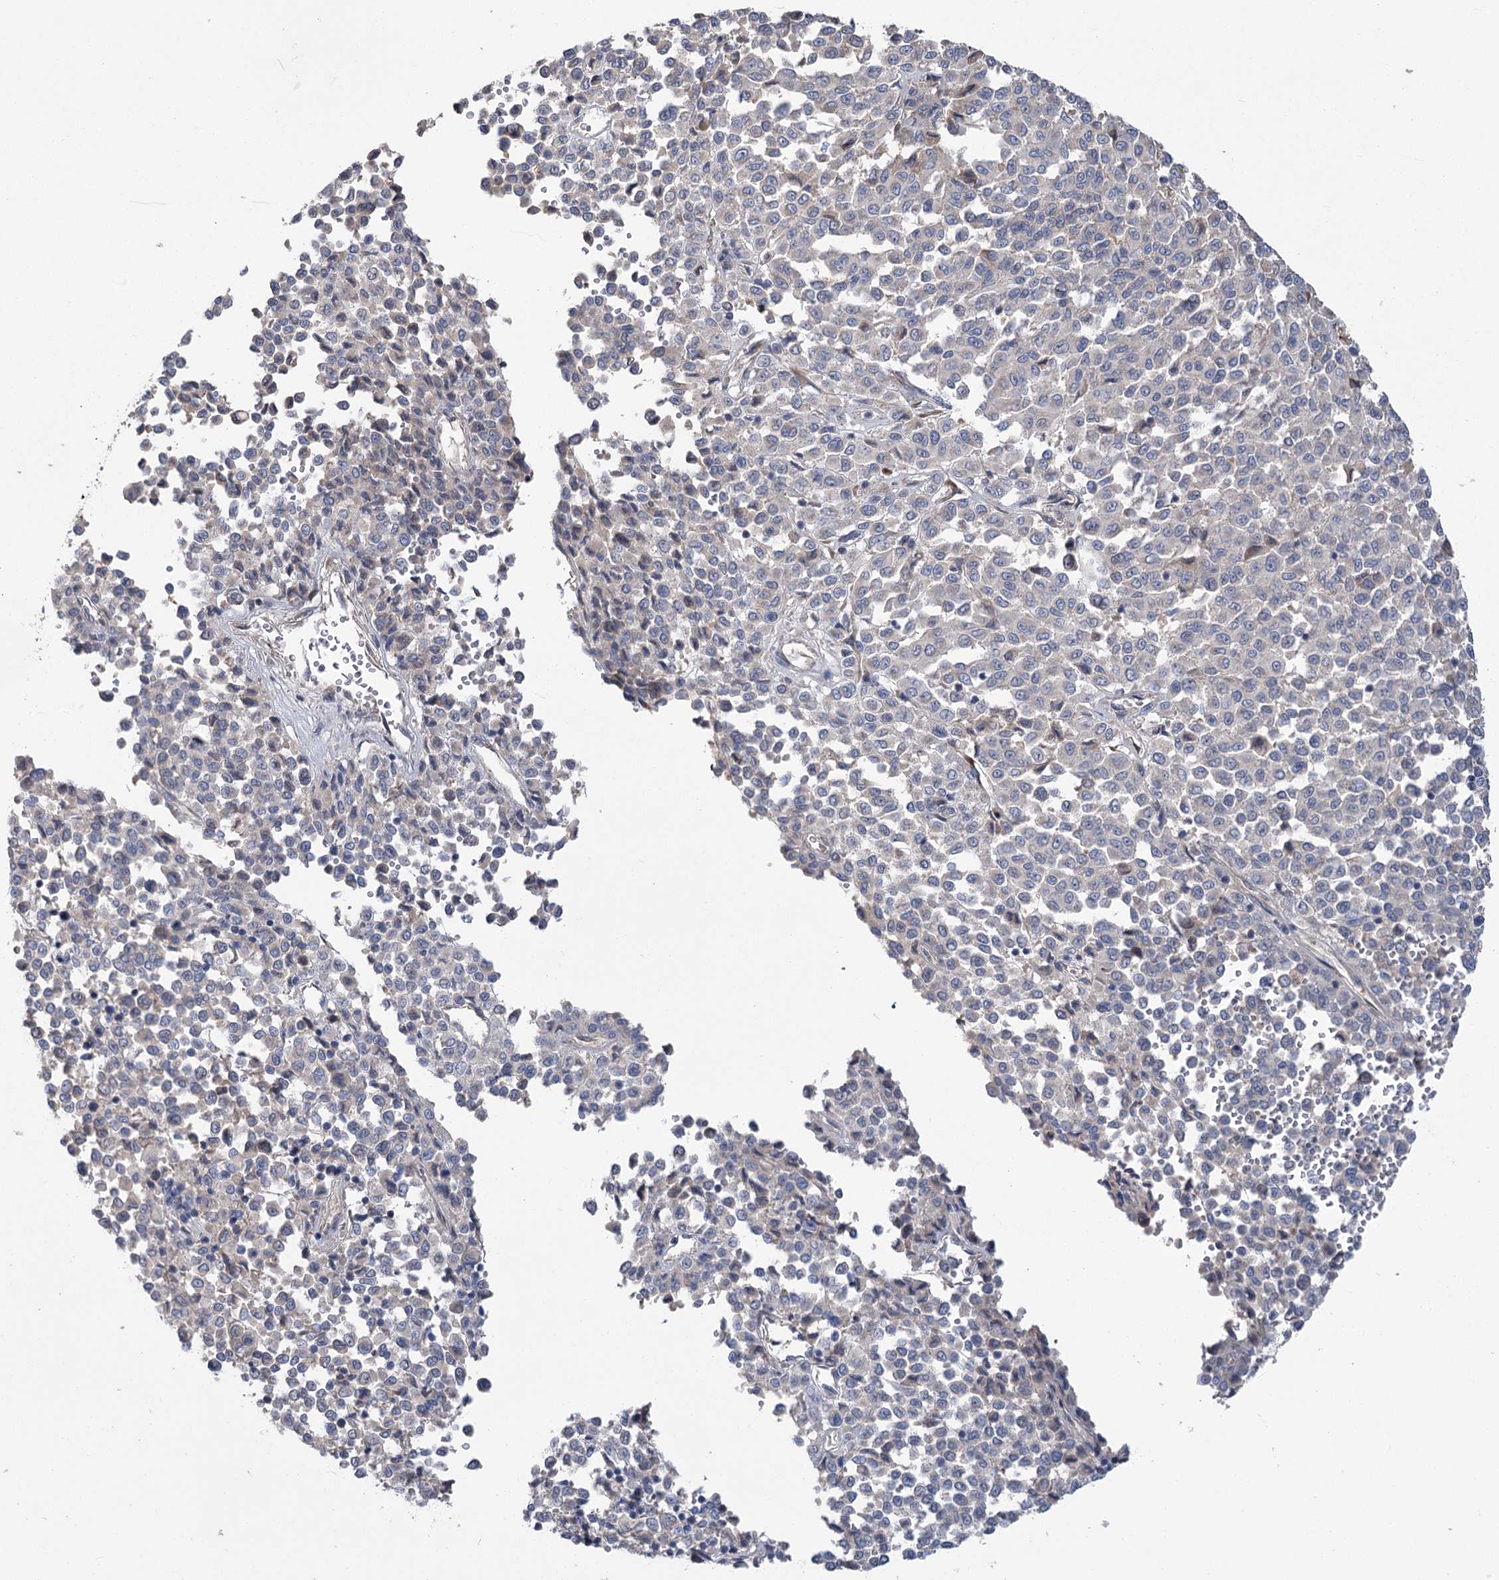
{"staining": {"intensity": "negative", "quantity": "none", "location": "none"}, "tissue": "melanoma", "cell_type": "Tumor cells", "image_type": "cancer", "snomed": [{"axis": "morphology", "description": "Malignant melanoma, Metastatic site"}, {"axis": "topography", "description": "Pancreas"}], "caption": "Melanoma stained for a protein using immunohistochemistry exhibits no expression tumor cells.", "gene": "PBLD", "patient": {"sex": "female", "age": 30}}